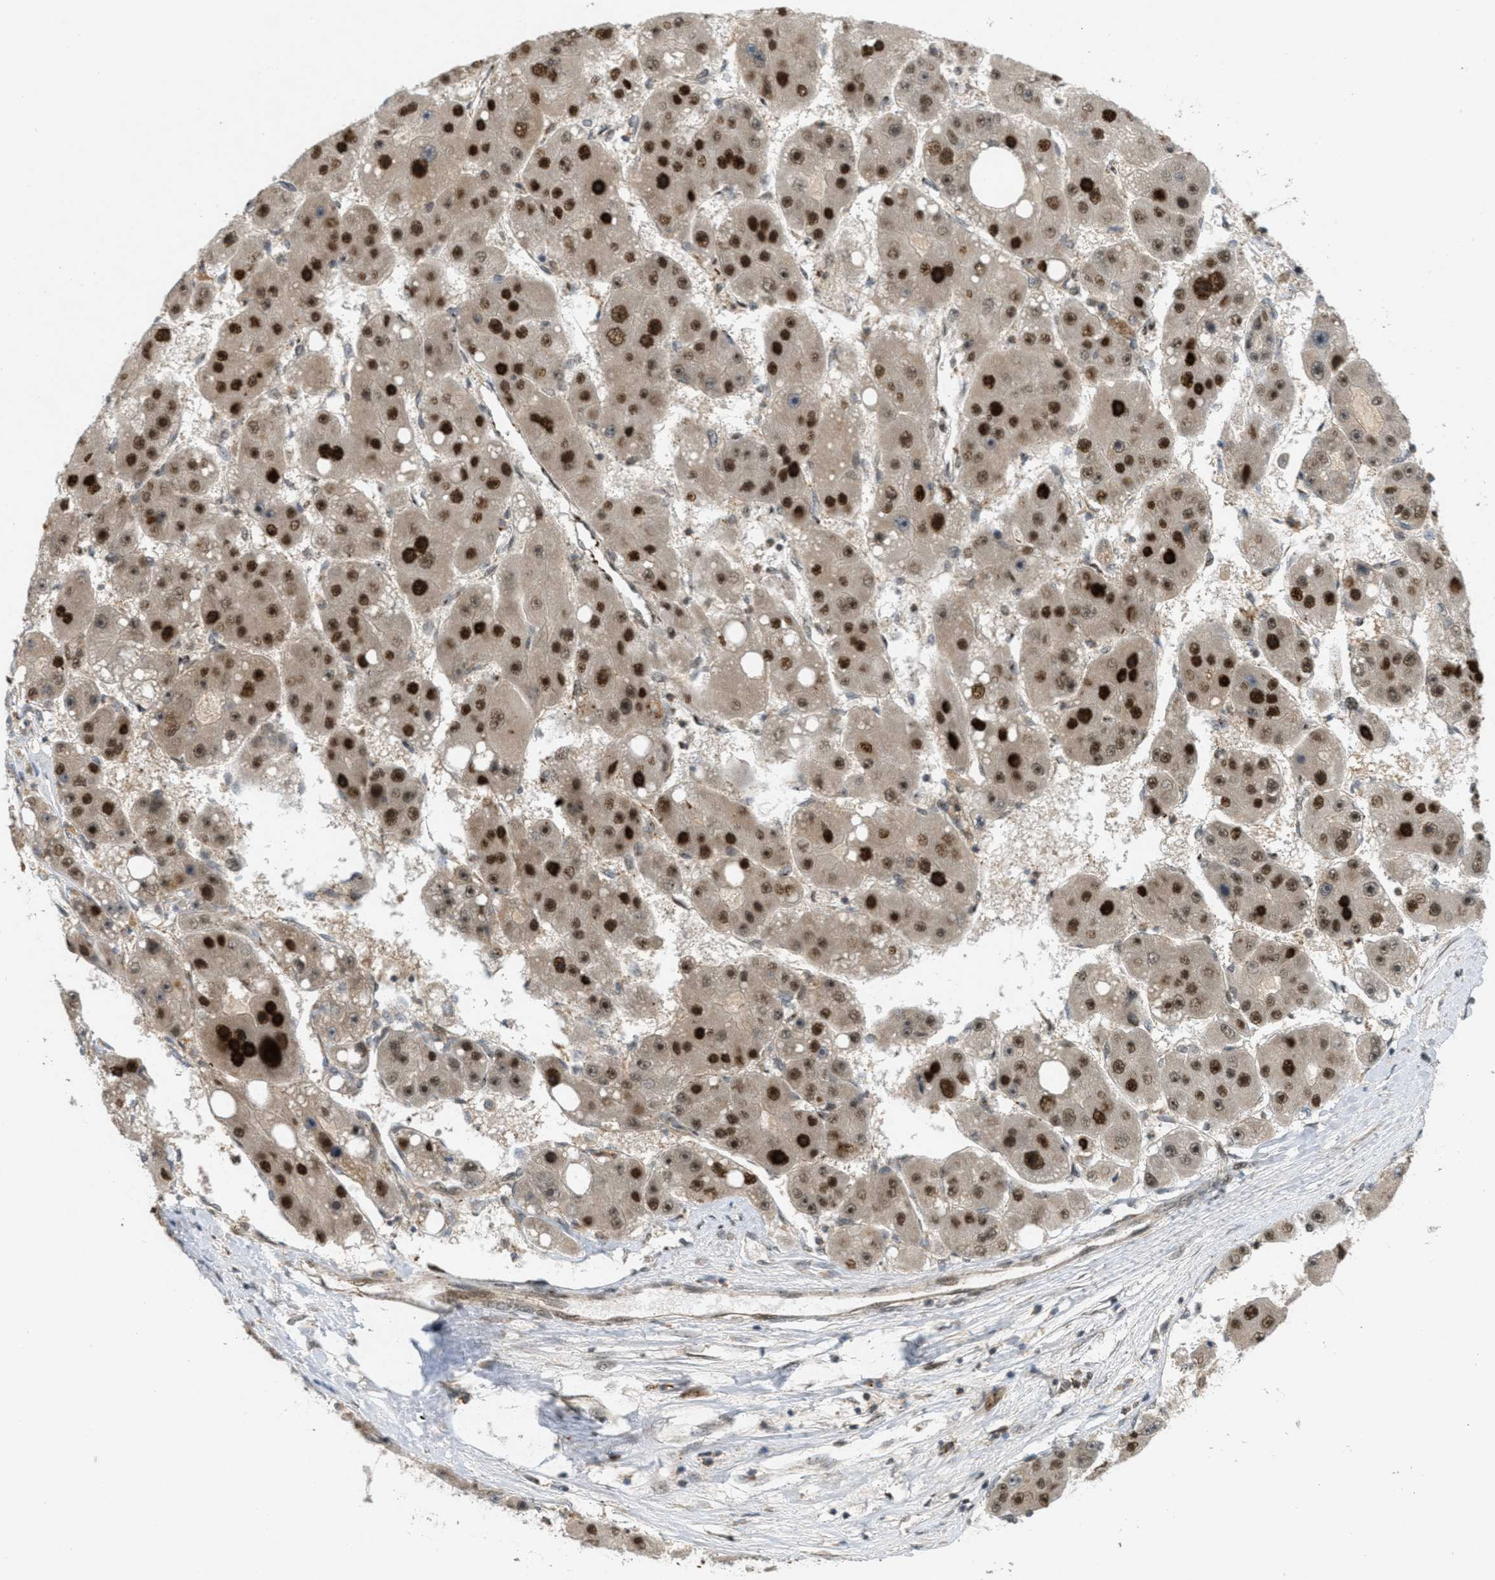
{"staining": {"intensity": "strong", "quantity": ">75%", "location": "nuclear"}, "tissue": "liver cancer", "cell_type": "Tumor cells", "image_type": "cancer", "snomed": [{"axis": "morphology", "description": "Carcinoma, Hepatocellular, NOS"}, {"axis": "topography", "description": "Liver"}], "caption": "Immunohistochemical staining of liver cancer (hepatocellular carcinoma) exhibits strong nuclear protein staining in about >75% of tumor cells.", "gene": "TLK1", "patient": {"sex": "female", "age": 61}}